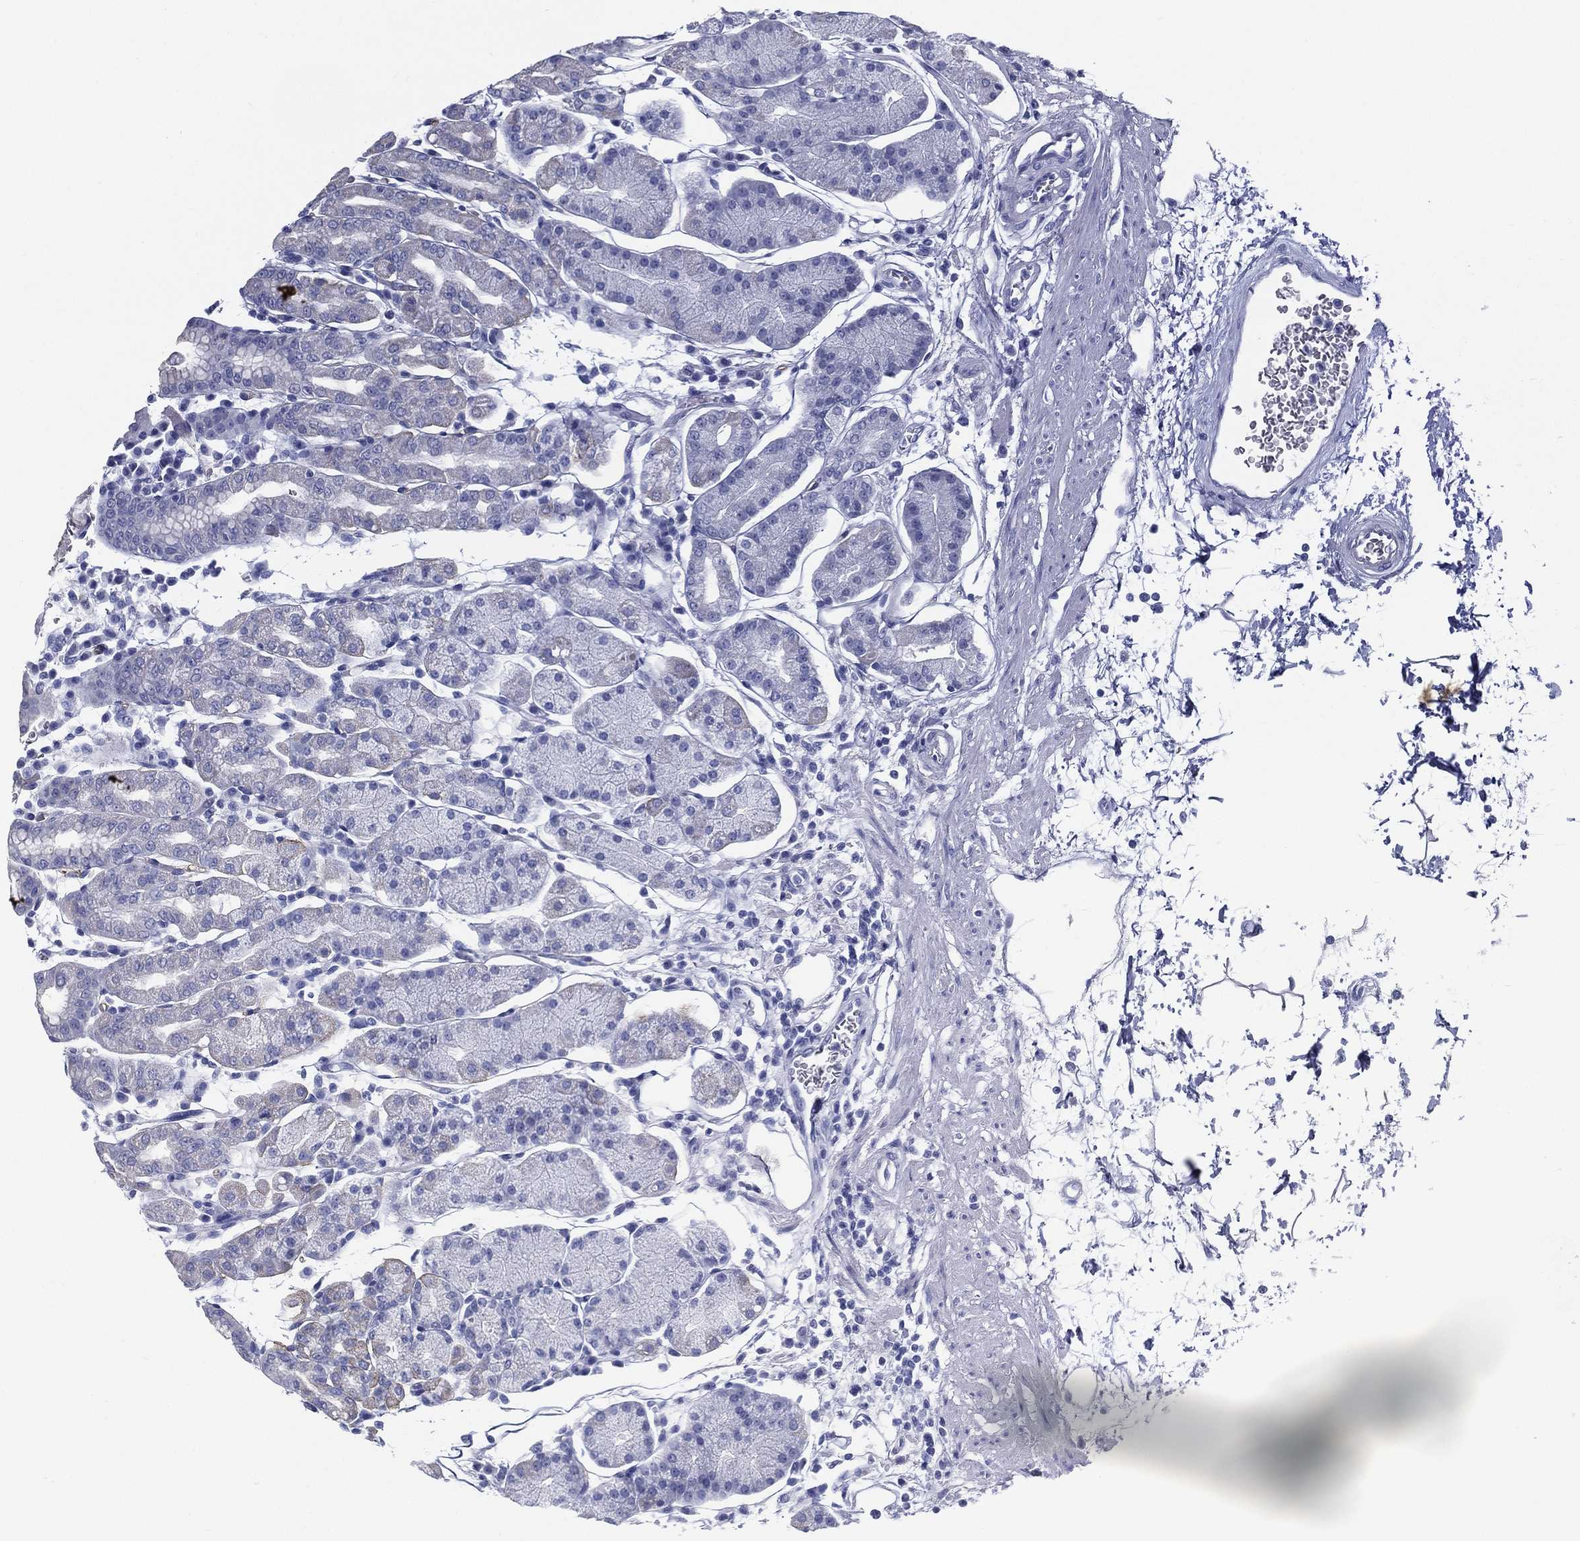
{"staining": {"intensity": "negative", "quantity": "none", "location": "none"}, "tissue": "stomach", "cell_type": "Glandular cells", "image_type": "normal", "snomed": [{"axis": "morphology", "description": "Normal tissue, NOS"}, {"axis": "topography", "description": "Stomach"}], "caption": "A high-resolution micrograph shows immunohistochemistry staining of benign stomach, which displays no significant staining in glandular cells.", "gene": "RSPH4A", "patient": {"sex": "male", "age": 54}}